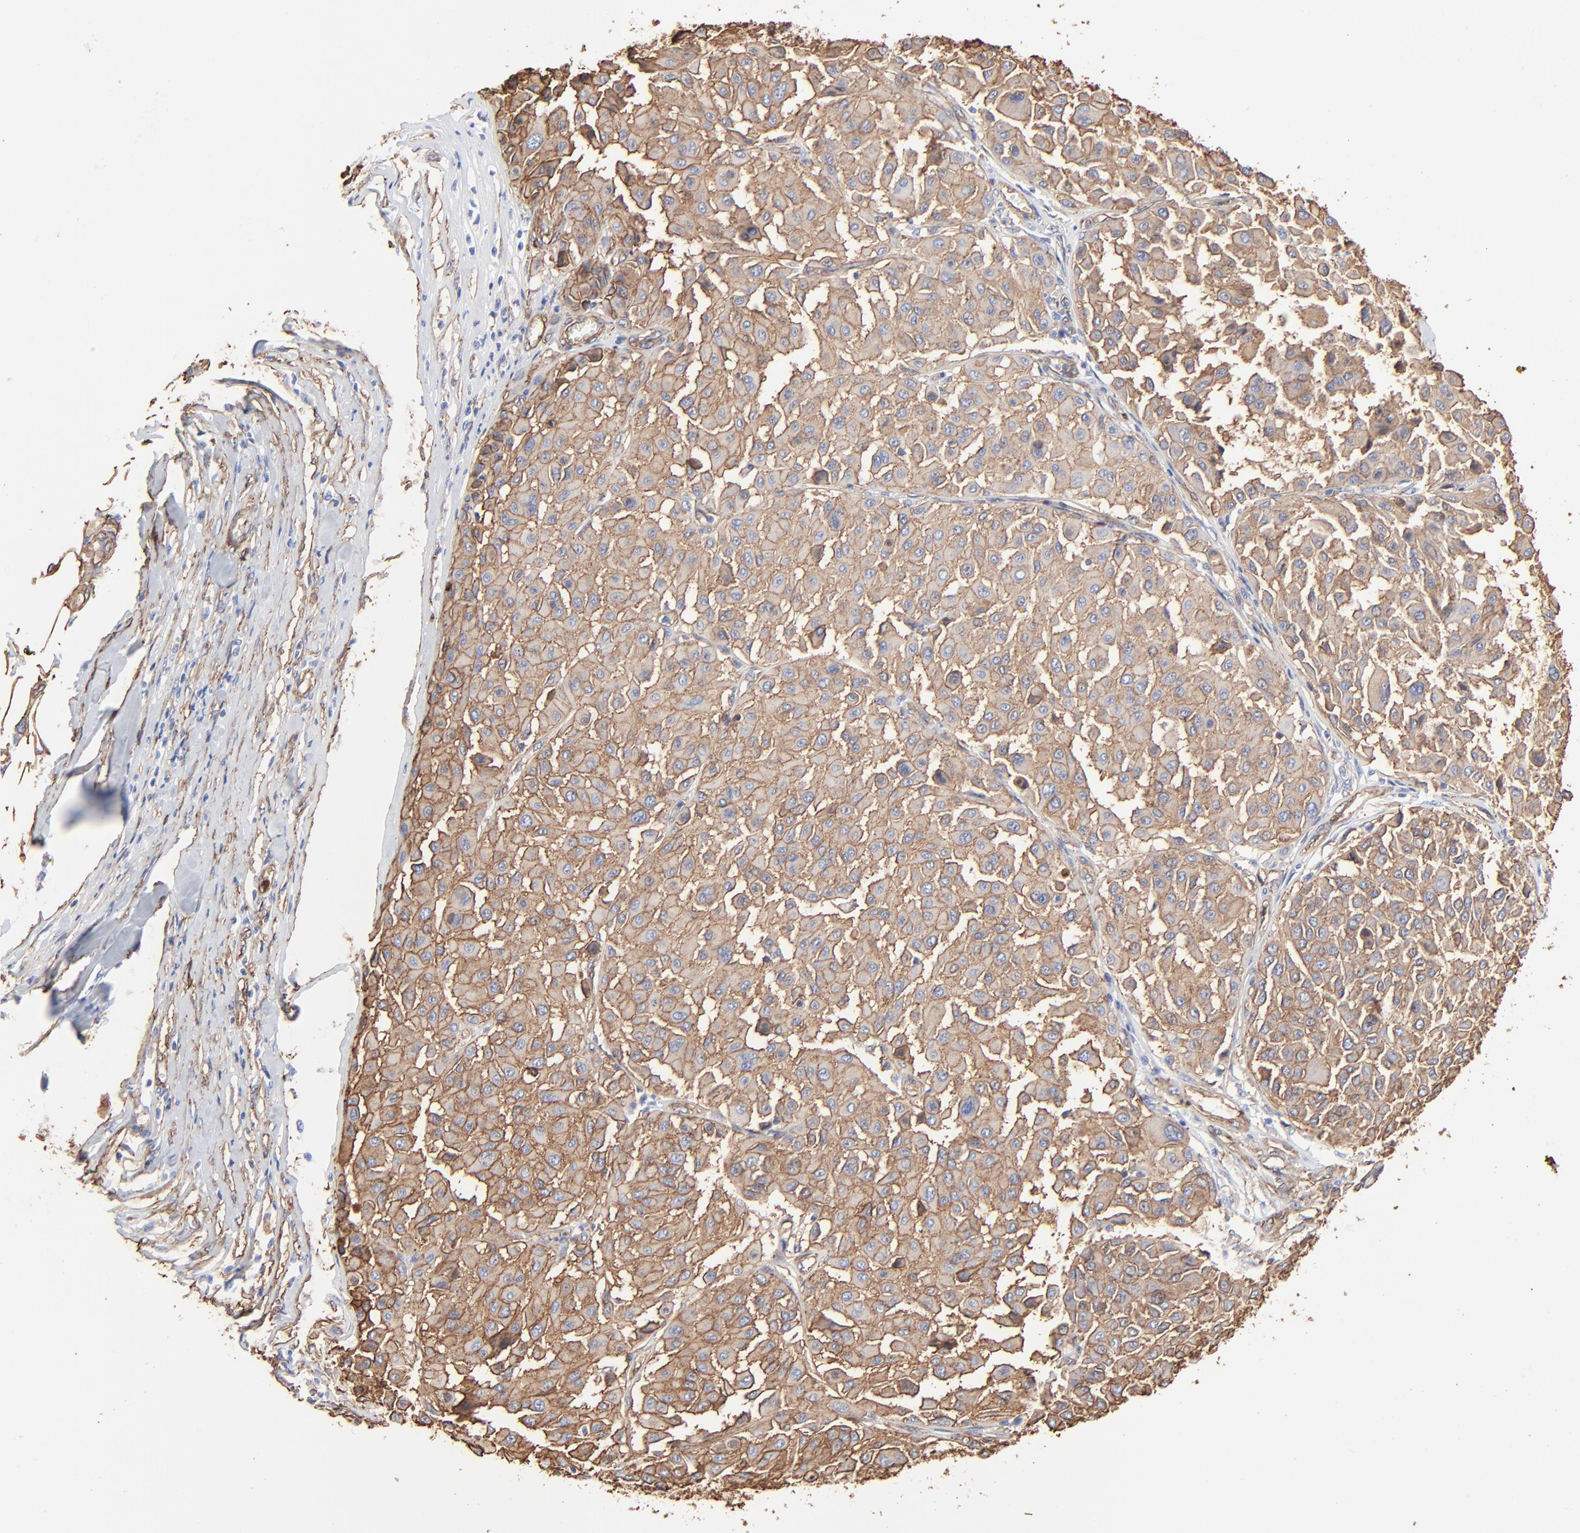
{"staining": {"intensity": "strong", "quantity": ">75%", "location": "cytoplasmic/membranous"}, "tissue": "melanoma", "cell_type": "Tumor cells", "image_type": "cancer", "snomed": [{"axis": "morphology", "description": "Malignant melanoma, Metastatic site"}, {"axis": "topography", "description": "Soft tissue"}], "caption": "Immunohistochemistry staining of melanoma, which exhibits high levels of strong cytoplasmic/membranous staining in about >75% of tumor cells indicating strong cytoplasmic/membranous protein staining. The staining was performed using DAB (brown) for protein detection and nuclei were counterstained in hematoxylin (blue).", "gene": "CAV1", "patient": {"sex": "male", "age": 41}}